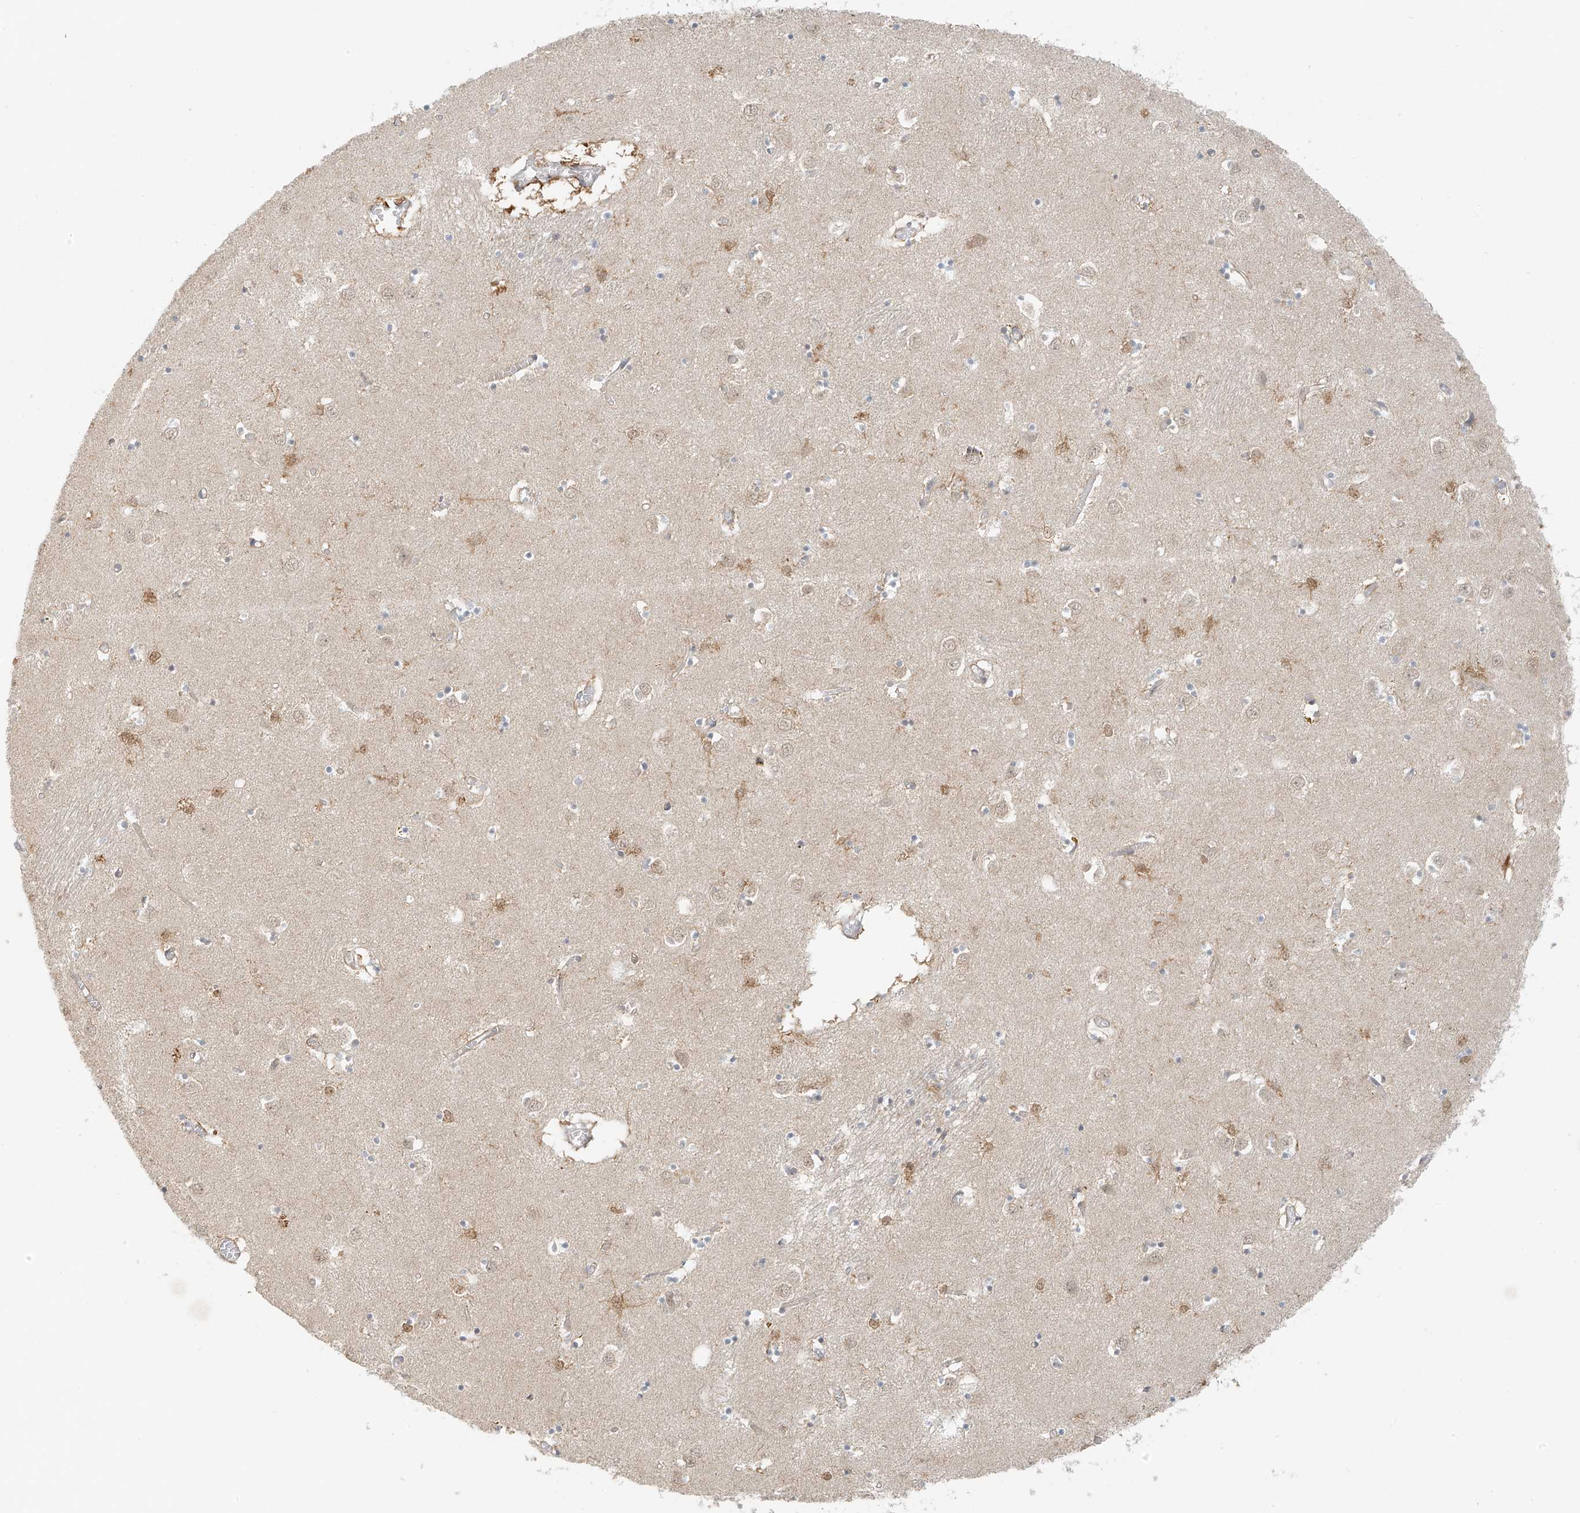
{"staining": {"intensity": "moderate", "quantity": "<25%", "location": "cytoplasmic/membranous,nuclear"}, "tissue": "caudate", "cell_type": "Glial cells", "image_type": "normal", "snomed": [{"axis": "morphology", "description": "Normal tissue, NOS"}, {"axis": "topography", "description": "Lateral ventricle wall"}], "caption": "Immunohistochemistry histopathology image of benign caudate: human caudate stained using immunohistochemistry shows low levels of moderate protein expression localized specifically in the cytoplasmic/membranous,nuclear of glial cells, appearing as a cytoplasmic/membranous,nuclear brown color.", "gene": "MIPEP", "patient": {"sex": "male", "age": 70}}